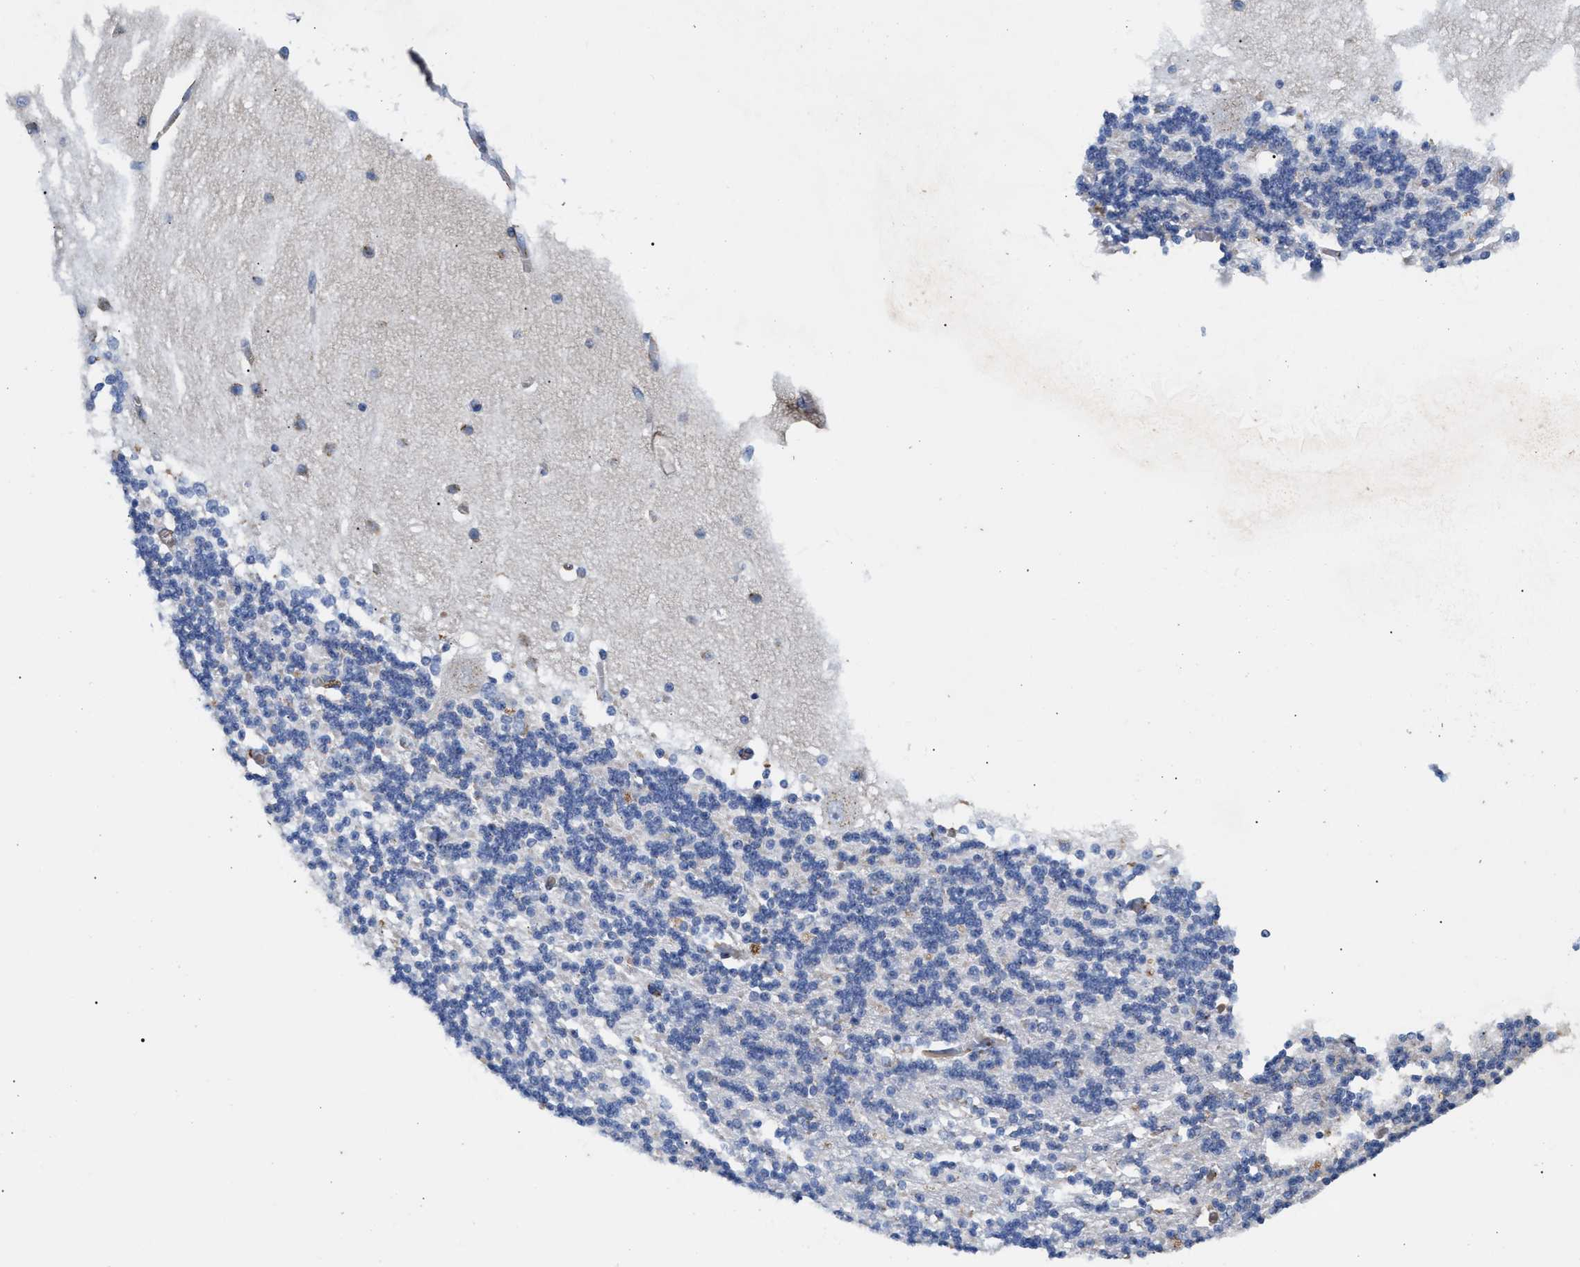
{"staining": {"intensity": "moderate", "quantity": "<25%", "location": "cytoplasmic/membranous"}, "tissue": "cerebellum", "cell_type": "Cells in granular layer", "image_type": "normal", "snomed": [{"axis": "morphology", "description": "Normal tissue, NOS"}, {"axis": "topography", "description": "Cerebellum"}], "caption": "Immunohistochemistry staining of unremarkable cerebellum, which shows low levels of moderate cytoplasmic/membranous staining in about <25% of cells in granular layer indicating moderate cytoplasmic/membranous protein positivity. The staining was performed using DAB (3,3'-diaminobenzidine) (brown) for protein detection and nuclei were counterstained in hematoxylin (blue).", "gene": "CCL2", "patient": {"sex": "female", "age": 54}}